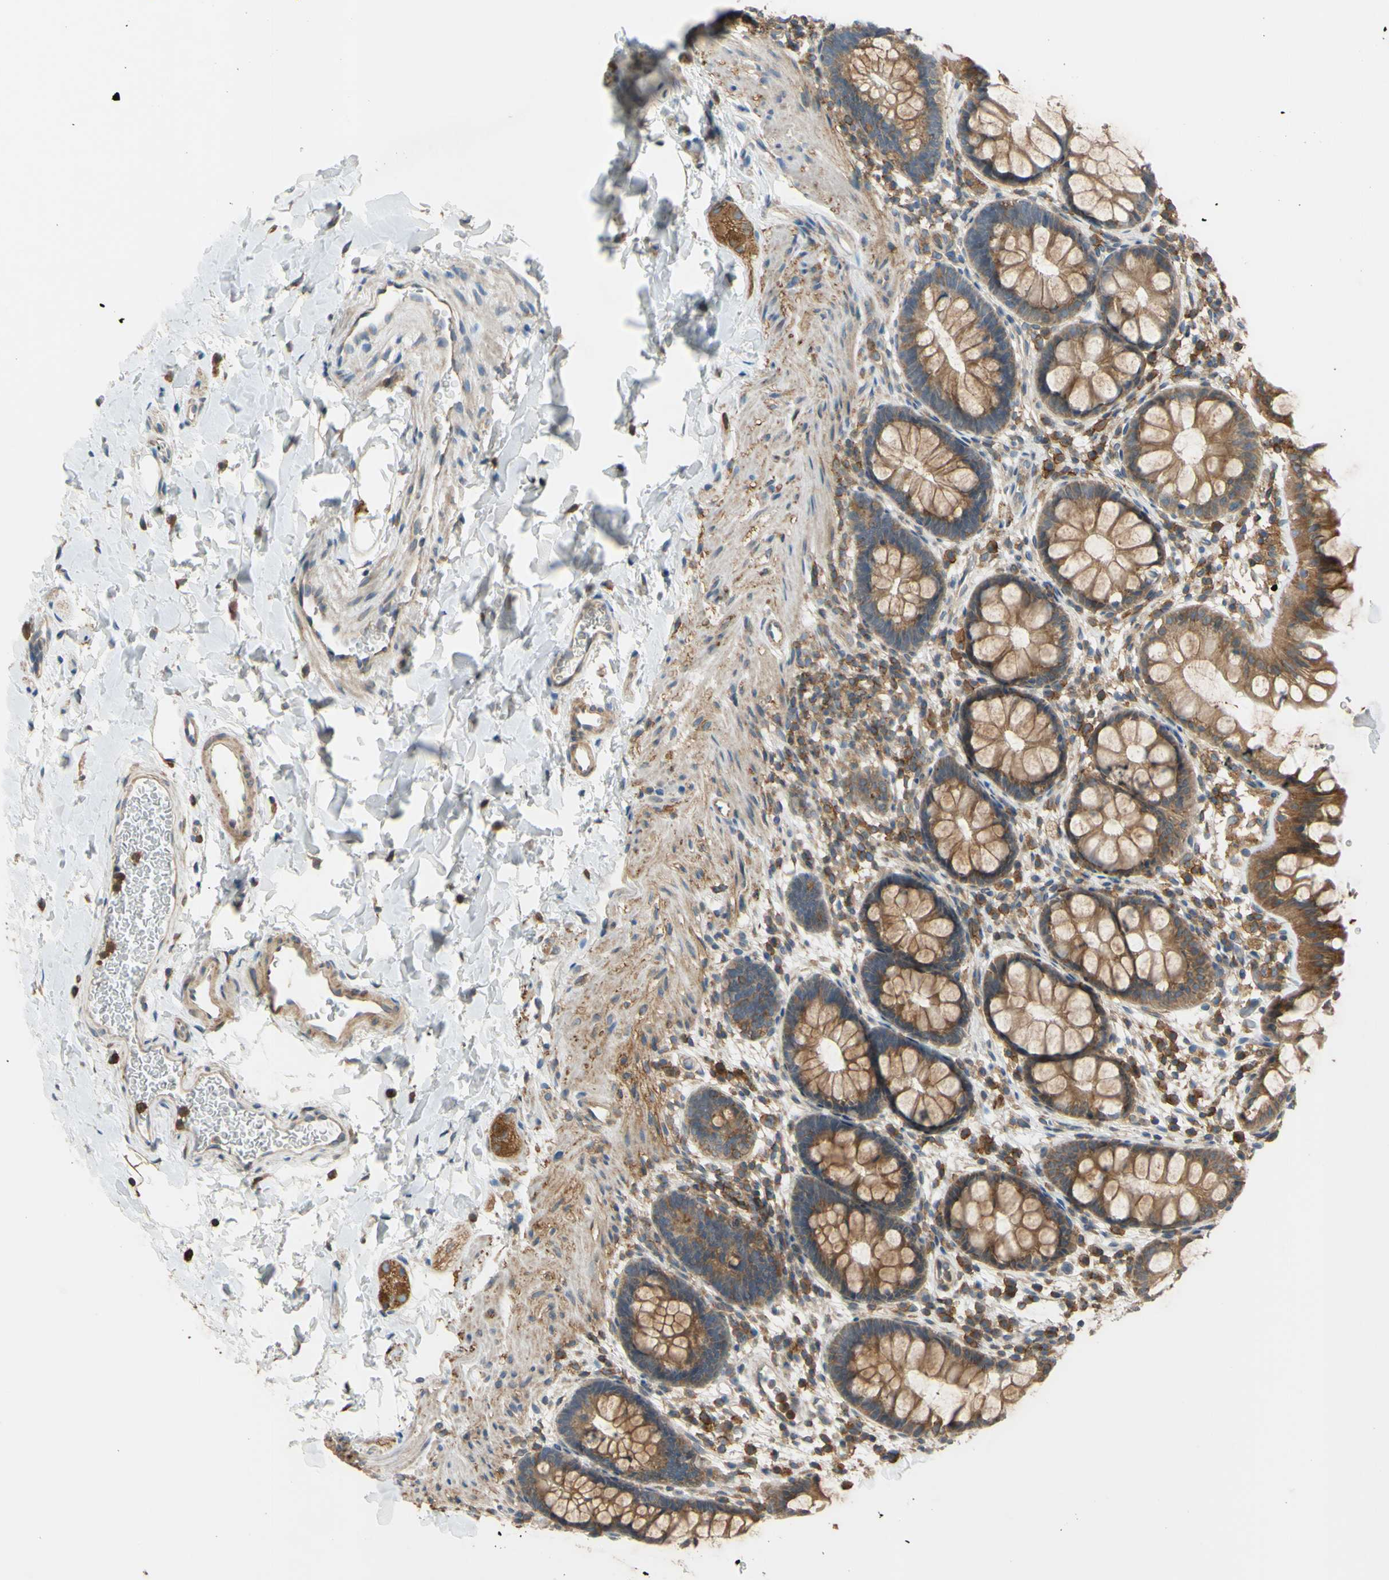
{"staining": {"intensity": "moderate", "quantity": ">75%", "location": "cytoplasmic/membranous"}, "tissue": "rectum", "cell_type": "Glandular cells", "image_type": "normal", "snomed": [{"axis": "morphology", "description": "Normal tissue, NOS"}, {"axis": "topography", "description": "Rectum"}], "caption": "This image shows unremarkable rectum stained with IHC to label a protein in brown. The cytoplasmic/membranous of glandular cells show moderate positivity for the protein. Nuclei are counter-stained blue.", "gene": "POR", "patient": {"sex": "female", "age": 24}}